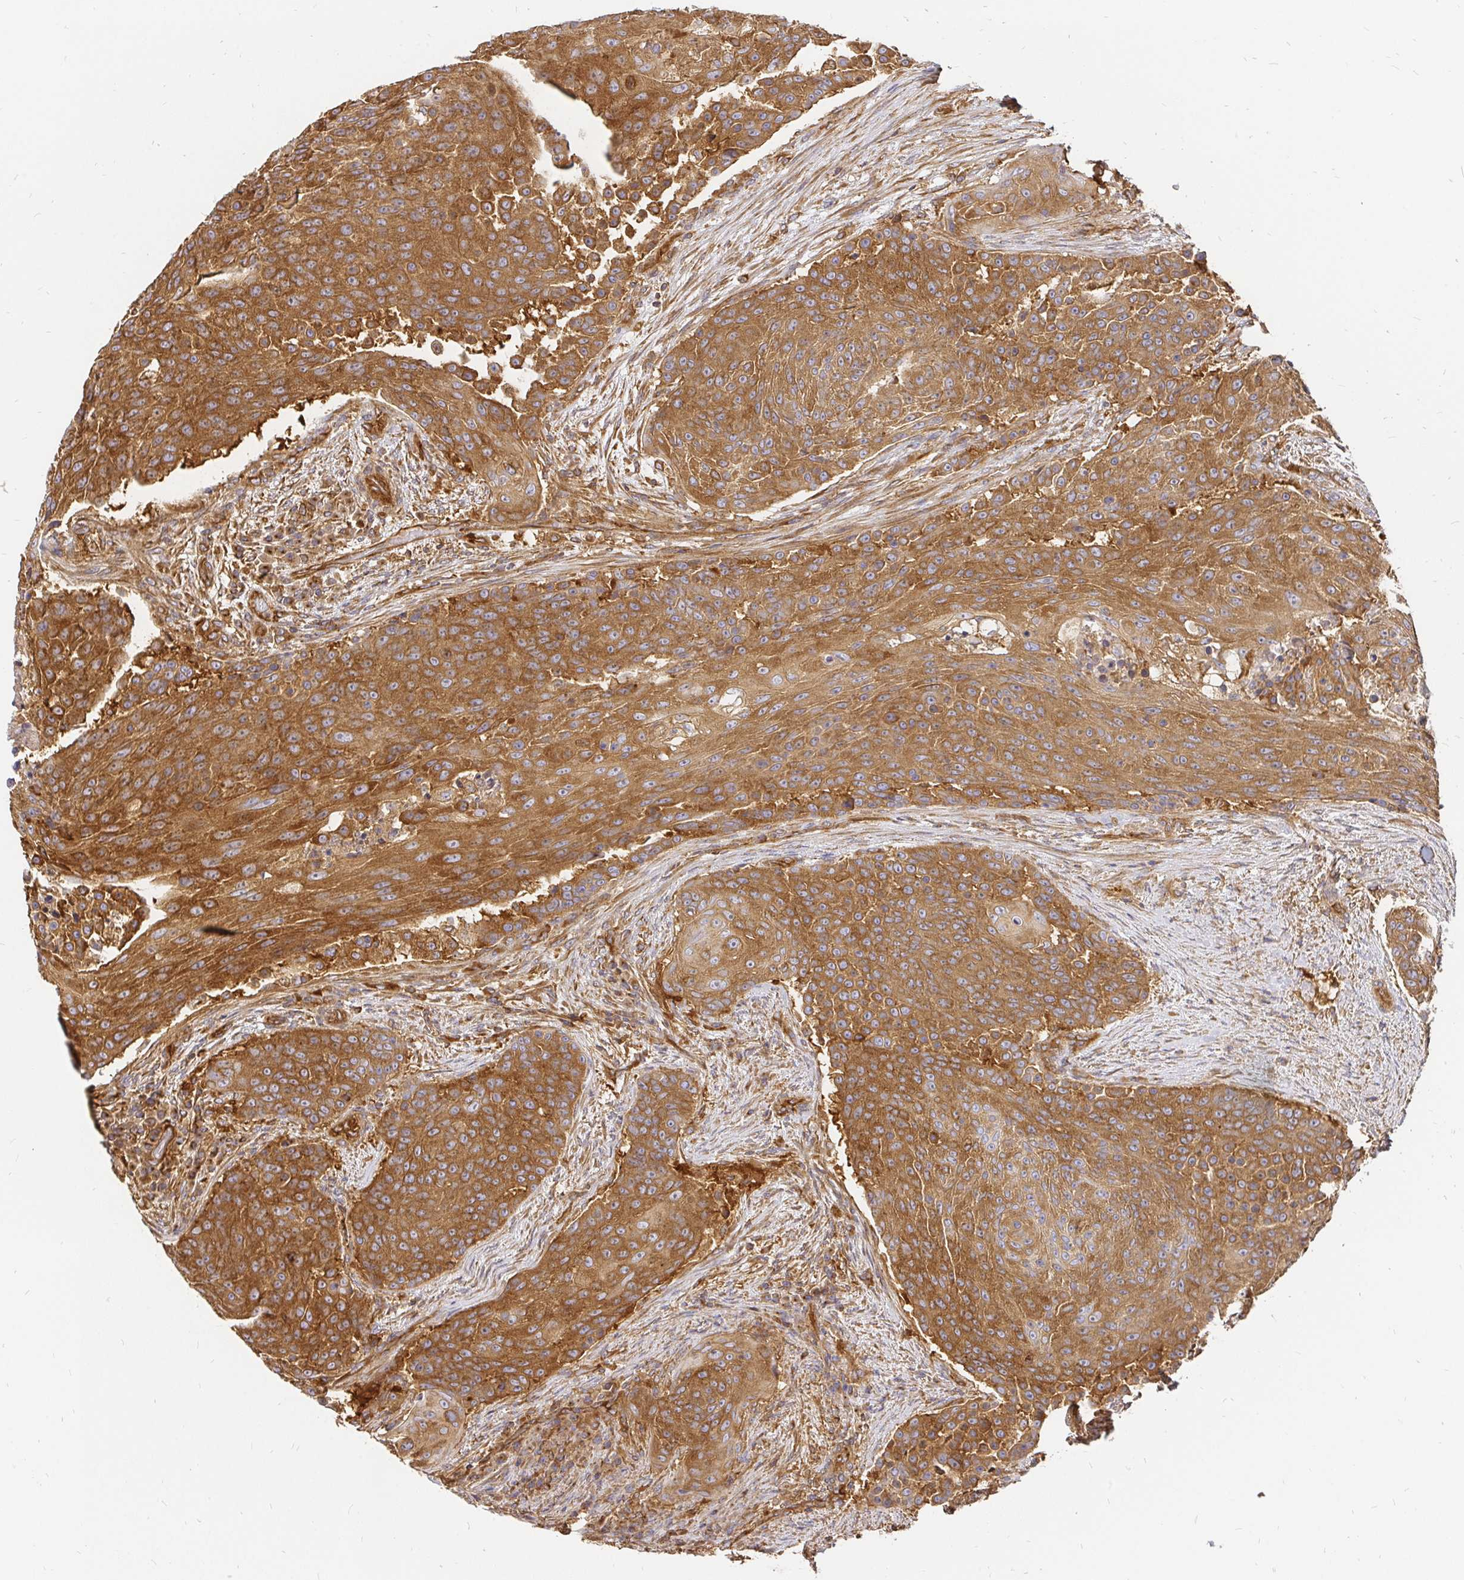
{"staining": {"intensity": "moderate", "quantity": "25%-75%", "location": "cytoplasmic/membranous"}, "tissue": "urothelial cancer", "cell_type": "Tumor cells", "image_type": "cancer", "snomed": [{"axis": "morphology", "description": "Urothelial carcinoma, High grade"}, {"axis": "topography", "description": "Urinary bladder"}], "caption": "This photomicrograph exhibits IHC staining of high-grade urothelial carcinoma, with medium moderate cytoplasmic/membranous positivity in approximately 25%-75% of tumor cells.", "gene": "KIF5B", "patient": {"sex": "female", "age": 63}}